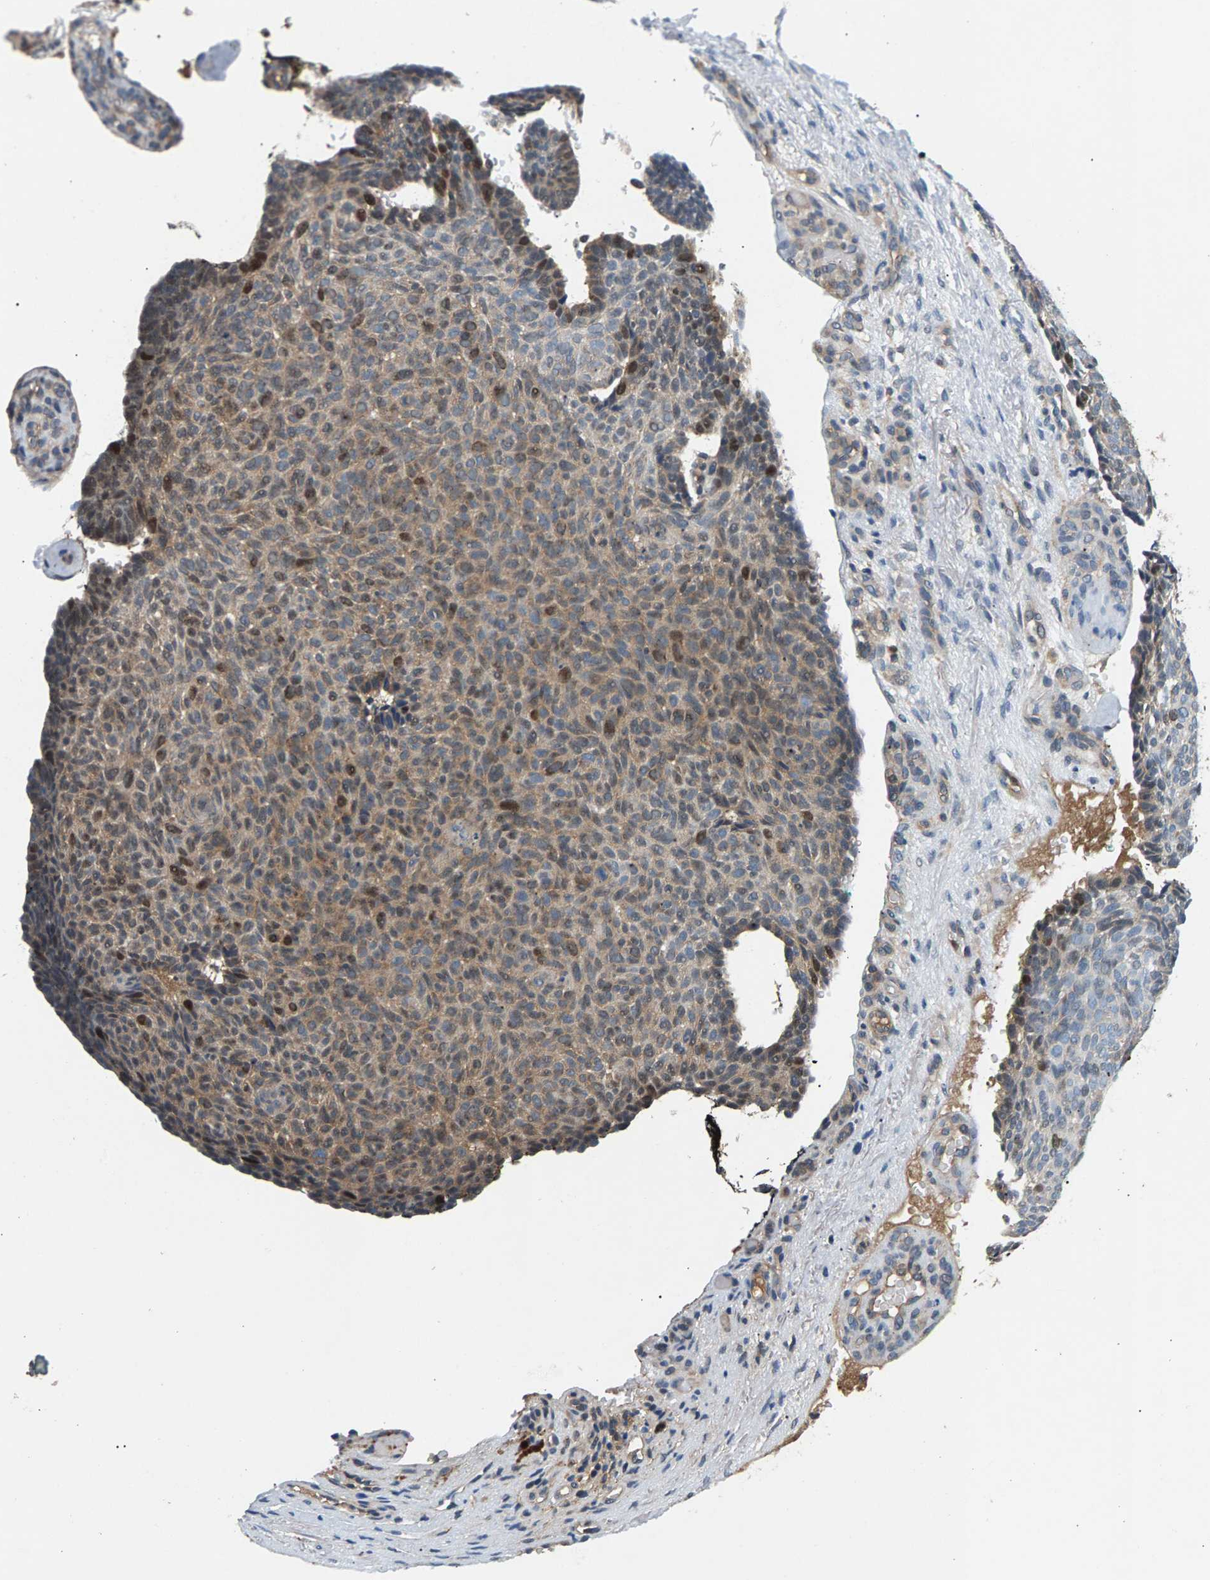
{"staining": {"intensity": "weak", "quantity": "25%-75%", "location": "cytoplasmic/membranous"}, "tissue": "skin cancer", "cell_type": "Tumor cells", "image_type": "cancer", "snomed": [{"axis": "morphology", "description": "Basal cell carcinoma"}, {"axis": "topography", "description": "Skin"}], "caption": "Protein expression analysis of human skin basal cell carcinoma reveals weak cytoplasmic/membranous positivity in approximately 25%-75% of tumor cells.", "gene": "FAM78A", "patient": {"sex": "male", "age": 61}}